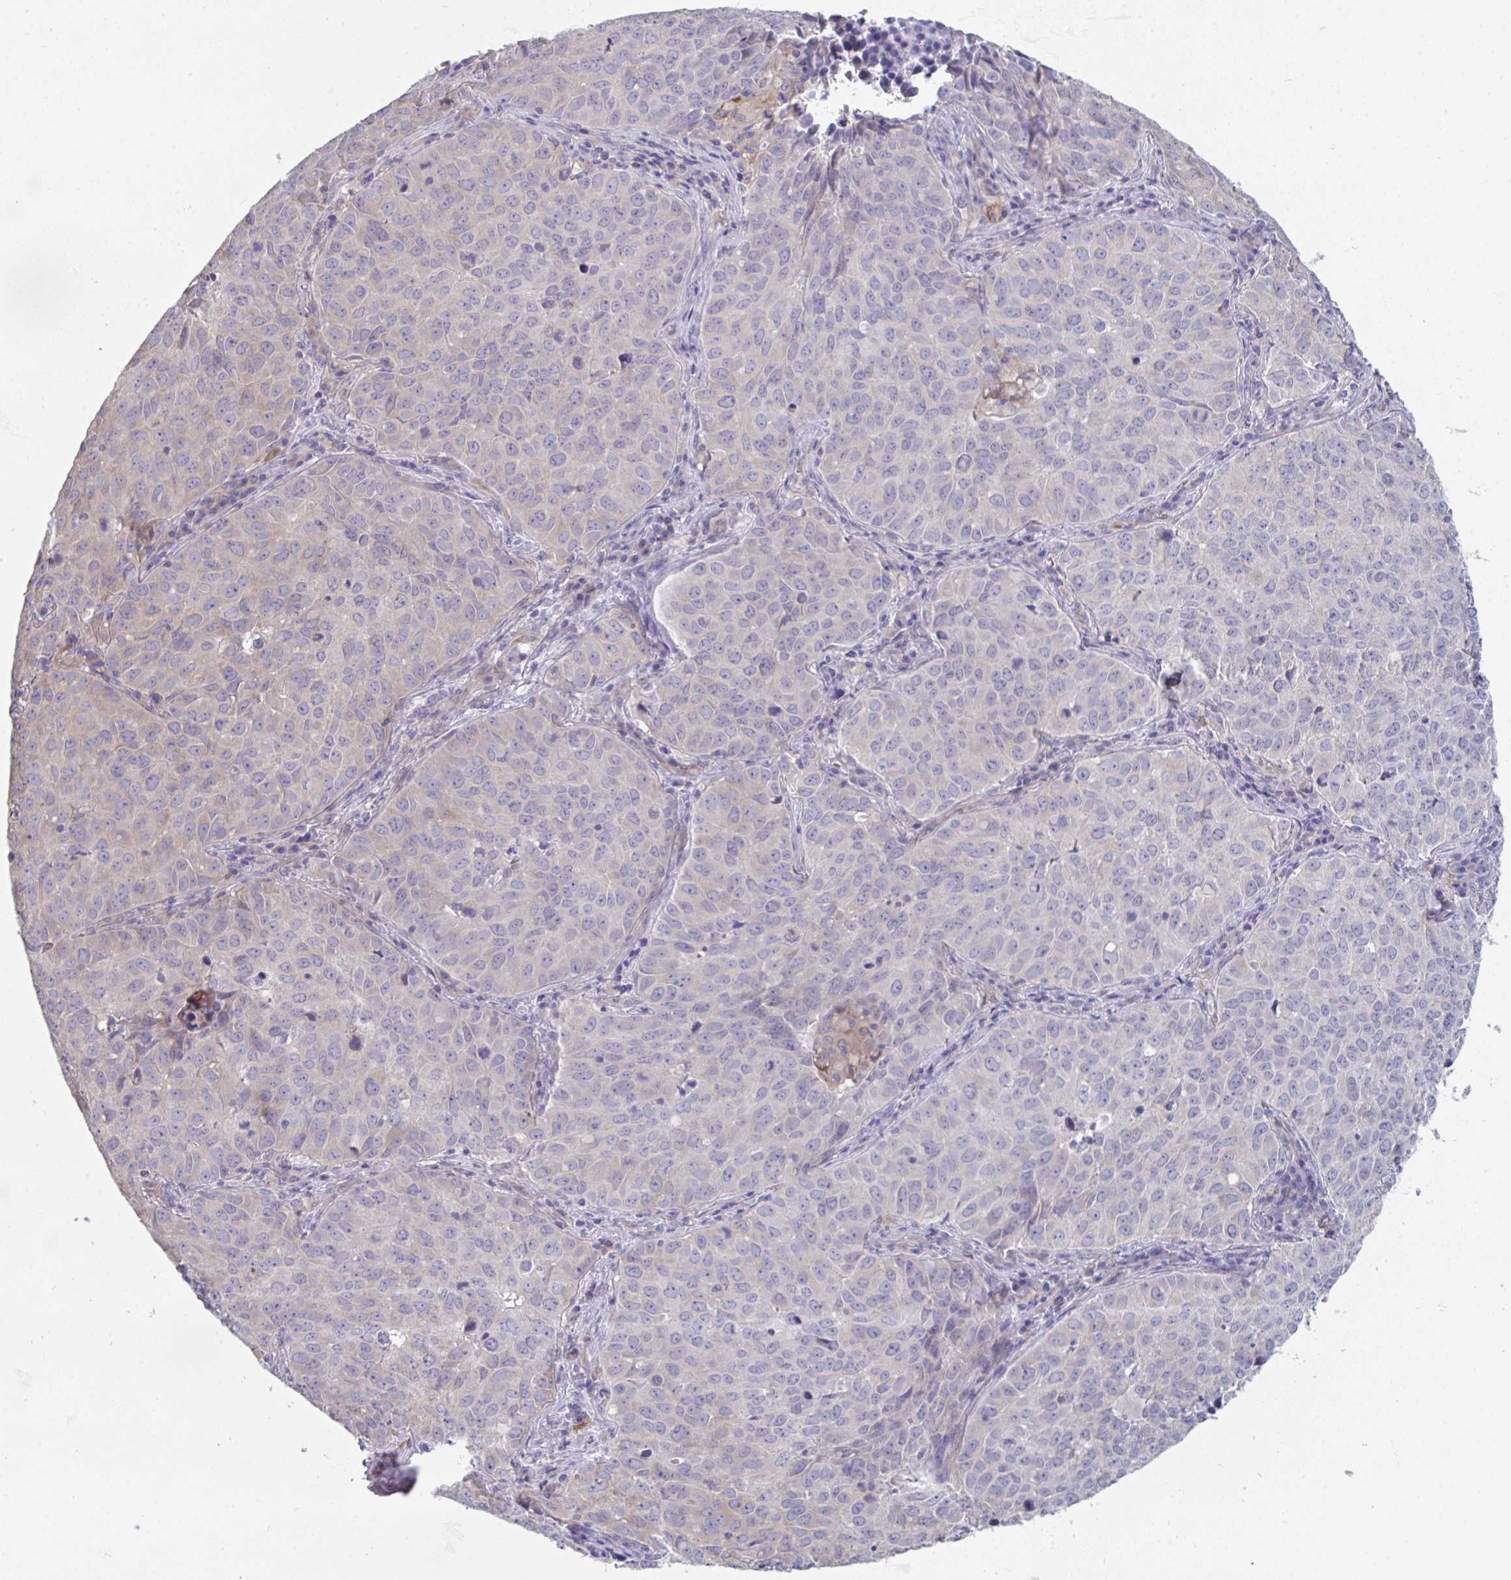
{"staining": {"intensity": "negative", "quantity": "none", "location": "none"}, "tissue": "lung cancer", "cell_type": "Tumor cells", "image_type": "cancer", "snomed": [{"axis": "morphology", "description": "Adenocarcinoma, NOS"}, {"axis": "topography", "description": "Lung"}], "caption": "Protein analysis of lung cancer (adenocarcinoma) shows no significant staining in tumor cells.", "gene": "PTPRD", "patient": {"sex": "female", "age": 50}}